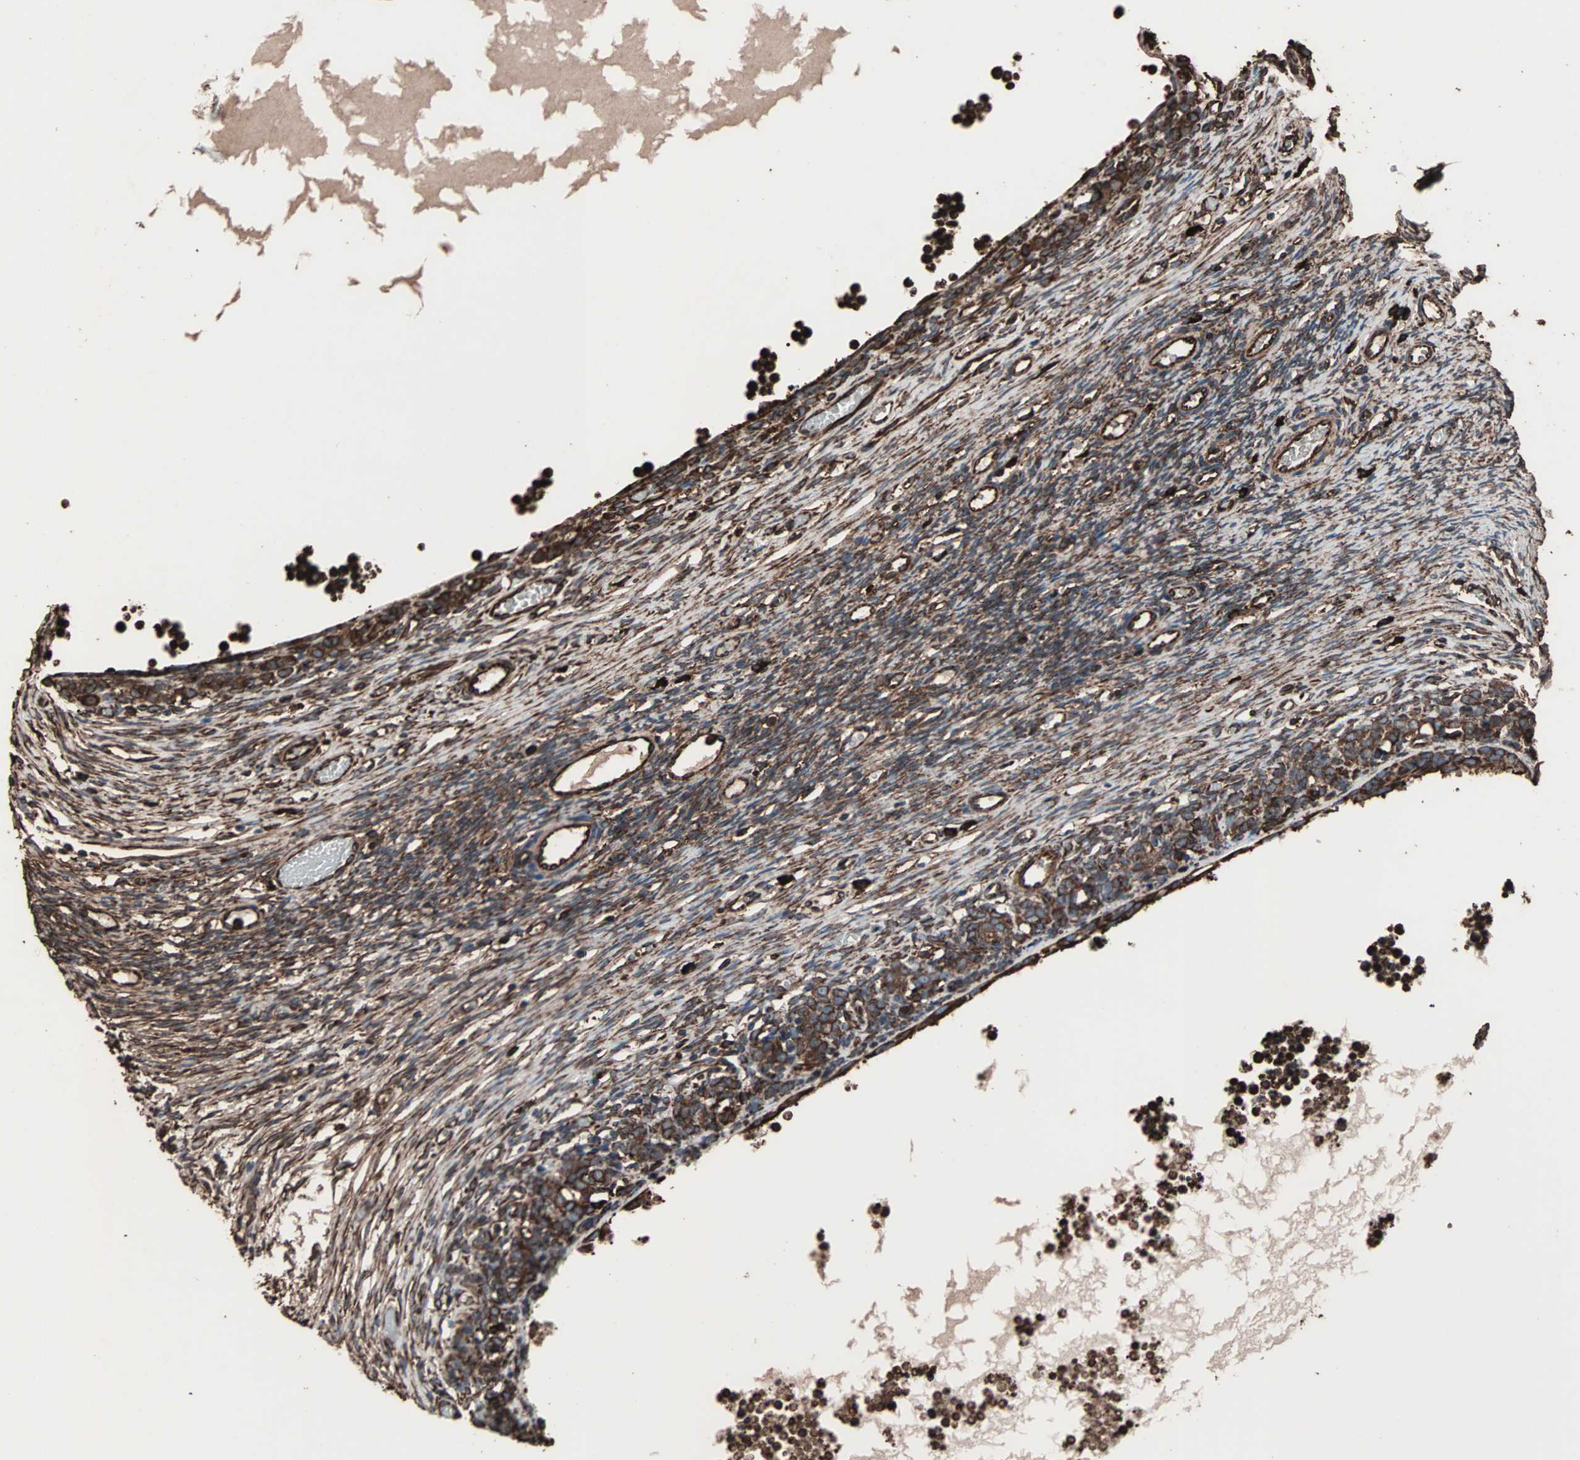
{"staining": {"intensity": "strong", "quantity": ">75%", "location": "cytoplasmic/membranous"}, "tissue": "ovary", "cell_type": "Ovarian stroma cells", "image_type": "normal", "snomed": [{"axis": "morphology", "description": "Normal tissue, NOS"}, {"axis": "topography", "description": "Ovary"}], "caption": "Approximately >75% of ovarian stroma cells in benign human ovary exhibit strong cytoplasmic/membranous protein positivity as visualized by brown immunohistochemical staining.", "gene": "HSP90B1", "patient": {"sex": "female", "age": 35}}